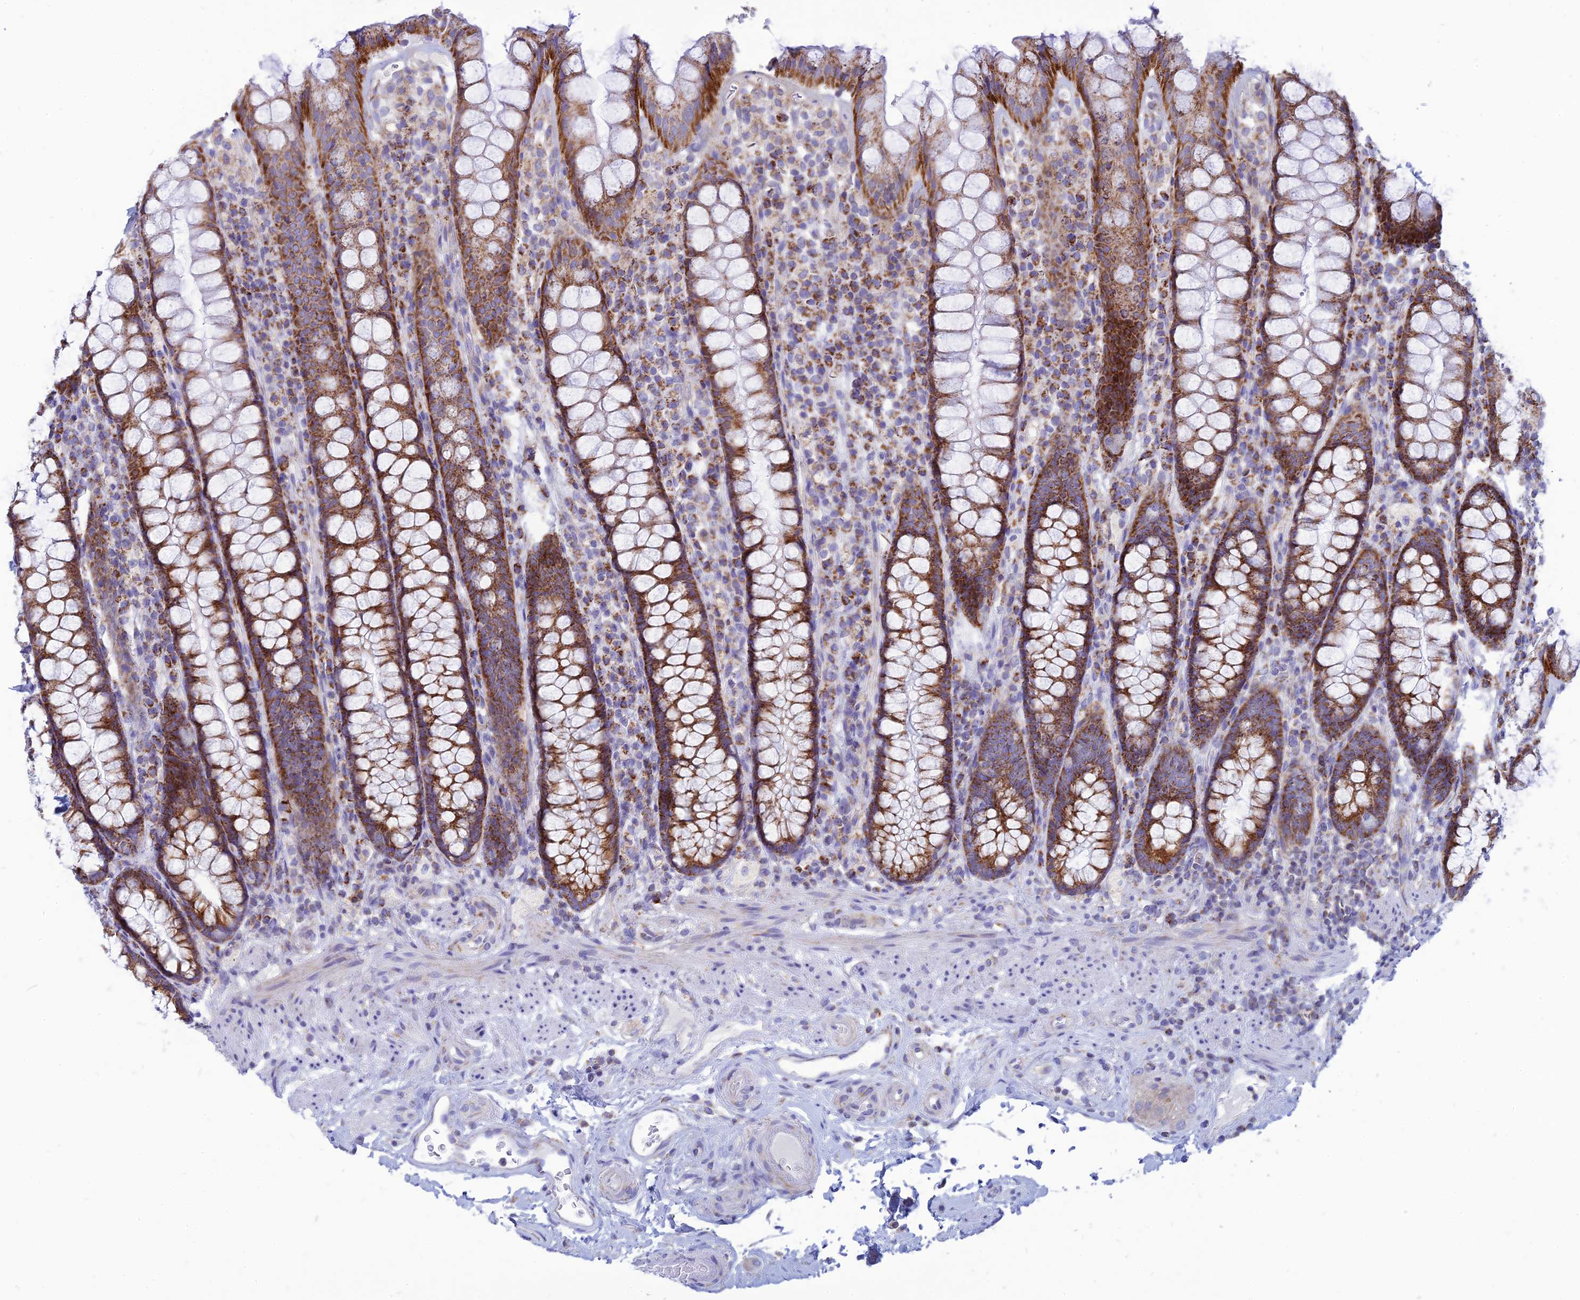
{"staining": {"intensity": "strong", "quantity": ">75%", "location": "cytoplasmic/membranous"}, "tissue": "rectum", "cell_type": "Glandular cells", "image_type": "normal", "snomed": [{"axis": "morphology", "description": "Normal tissue, NOS"}, {"axis": "topography", "description": "Rectum"}], "caption": "Protein staining of benign rectum exhibits strong cytoplasmic/membranous staining in approximately >75% of glandular cells. Immunohistochemistry stains the protein in brown and the nuclei are stained blue.", "gene": "PACC1", "patient": {"sex": "male", "age": 83}}